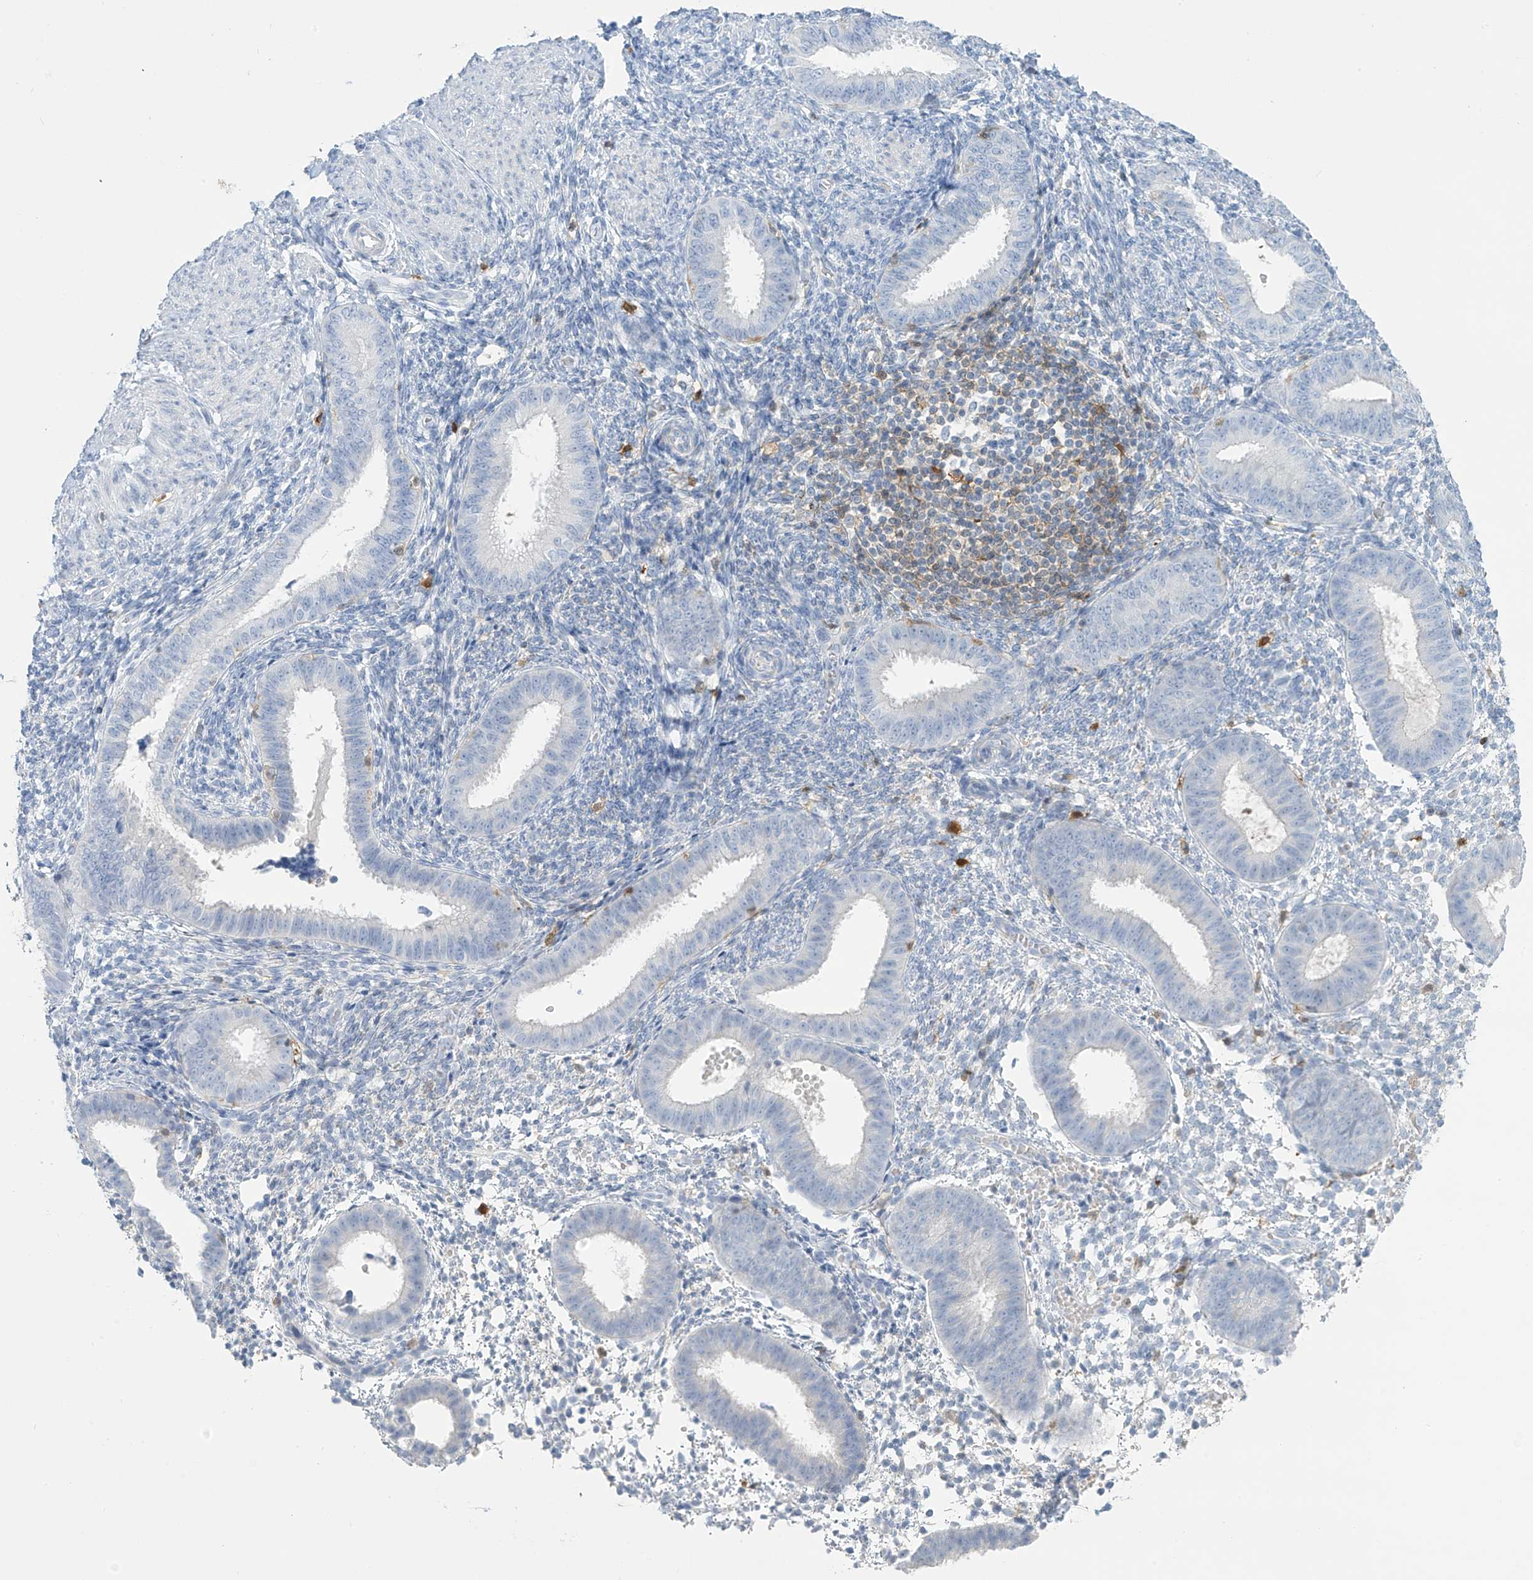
{"staining": {"intensity": "negative", "quantity": "none", "location": "none"}, "tissue": "endometrium", "cell_type": "Cells in endometrial stroma", "image_type": "normal", "snomed": [{"axis": "morphology", "description": "Normal tissue, NOS"}, {"axis": "topography", "description": "Uterus"}, {"axis": "topography", "description": "Endometrium"}], "caption": "IHC photomicrograph of unremarkable endometrium: endometrium stained with DAB (3,3'-diaminobenzidine) exhibits no significant protein positivity in cells in endometrial stroma. Nuclei are stained in blue.", "gene": "TRMT2B", "patient": {"sex": "female", "age": 48}}